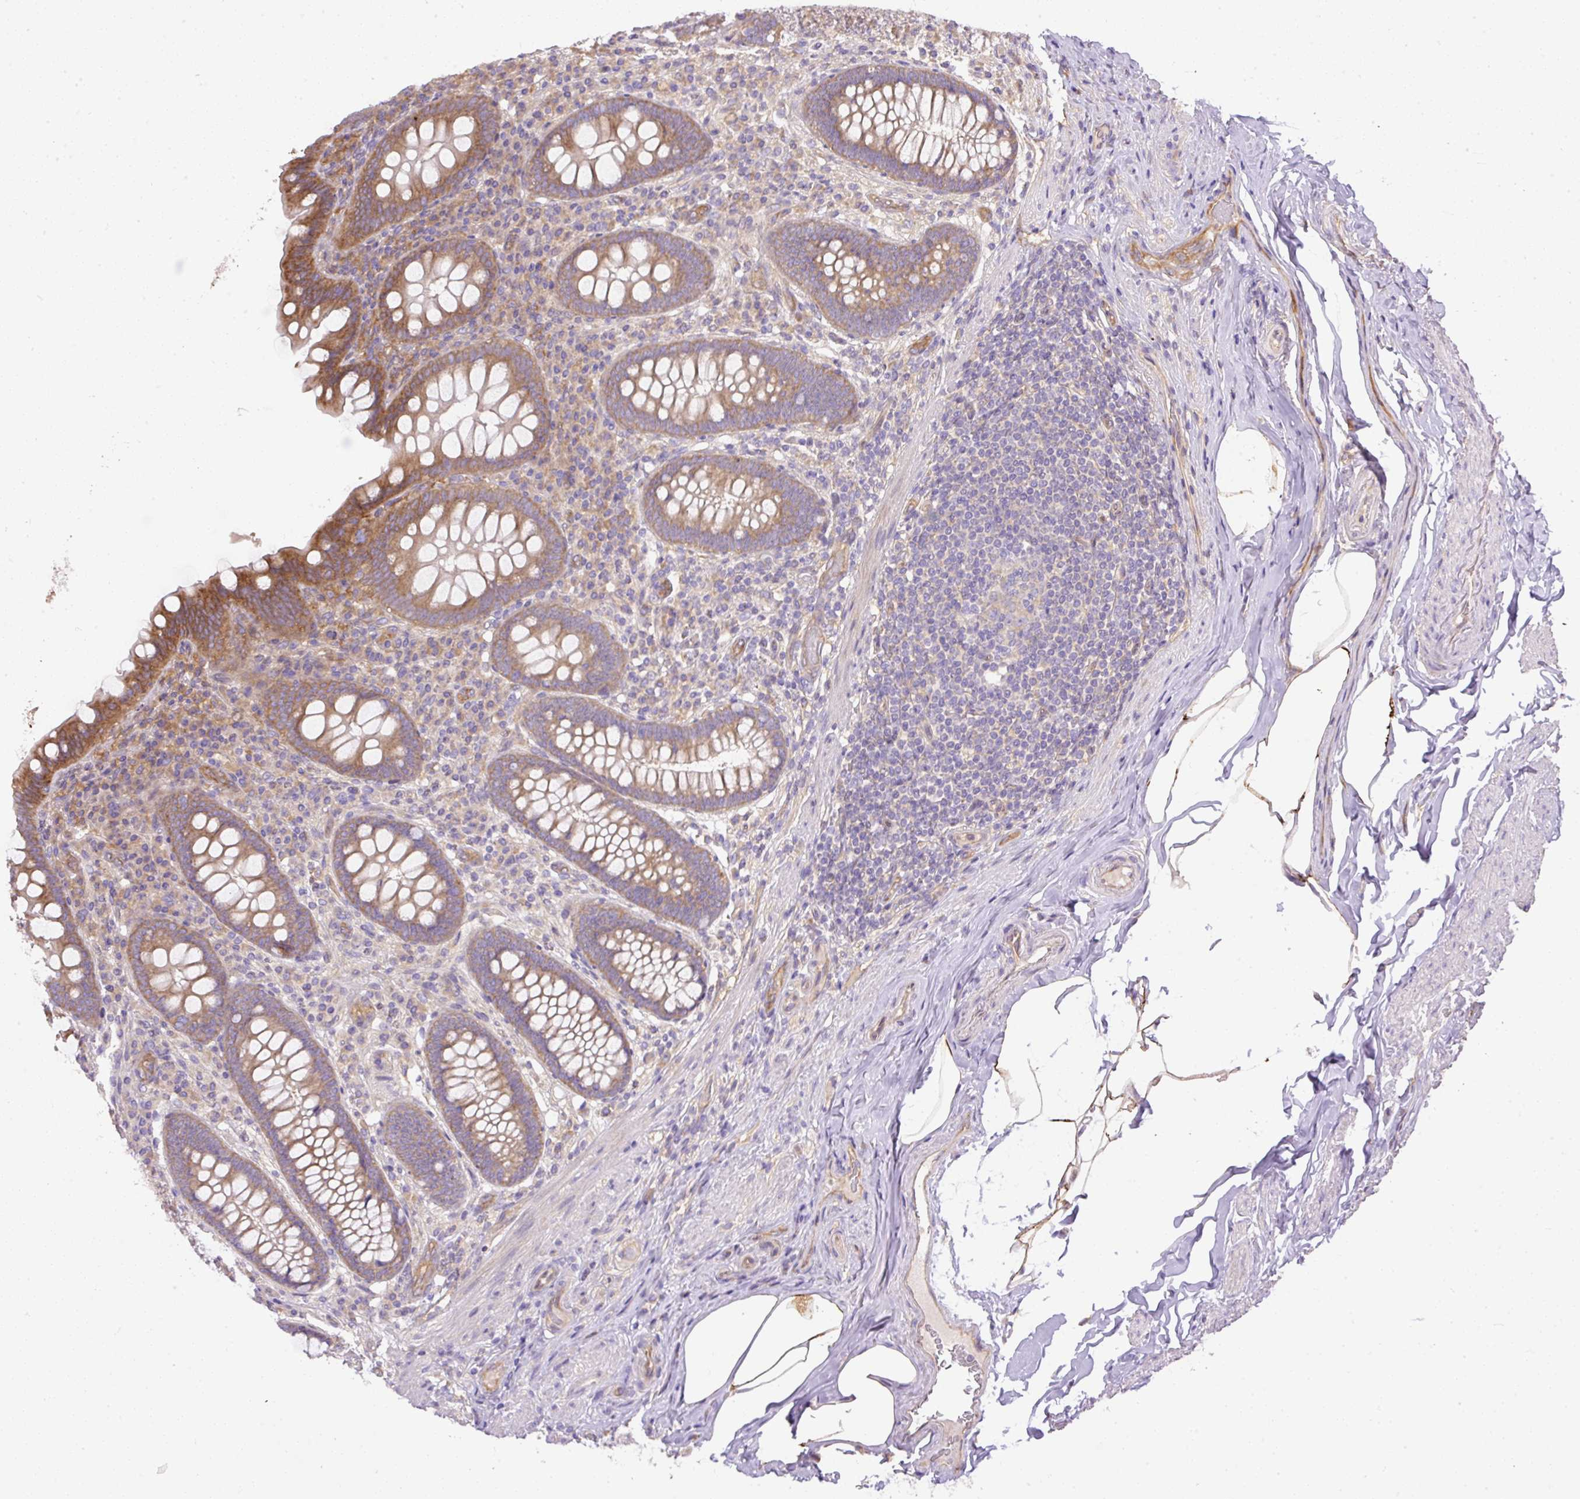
{"staining": {"intensity": "moderate", "quantity": ">75%", "location": "cytoplasmic/membranous"}, "tissue": "appendix", "cell_type": "Glandular cells", "image_type": "normal", "snomed": [{"axis": "morphology", "description": "Normal tissue, NOS"}, {"axis": "topography", "description": "Appendix"}], "caption": "The micrograph exhibits immunohistochemical staining of unremarkable appendix. There is moderate cytoplasmic/membranous positivity is present in about >75% of glandular cells. The protein is stained brown, and the nuclei are stained in blue (DAB IHC with brightfield microscopy, high magnification).", "gene": "DAPK1", "patient": {"sex": "male", "age": 71}}